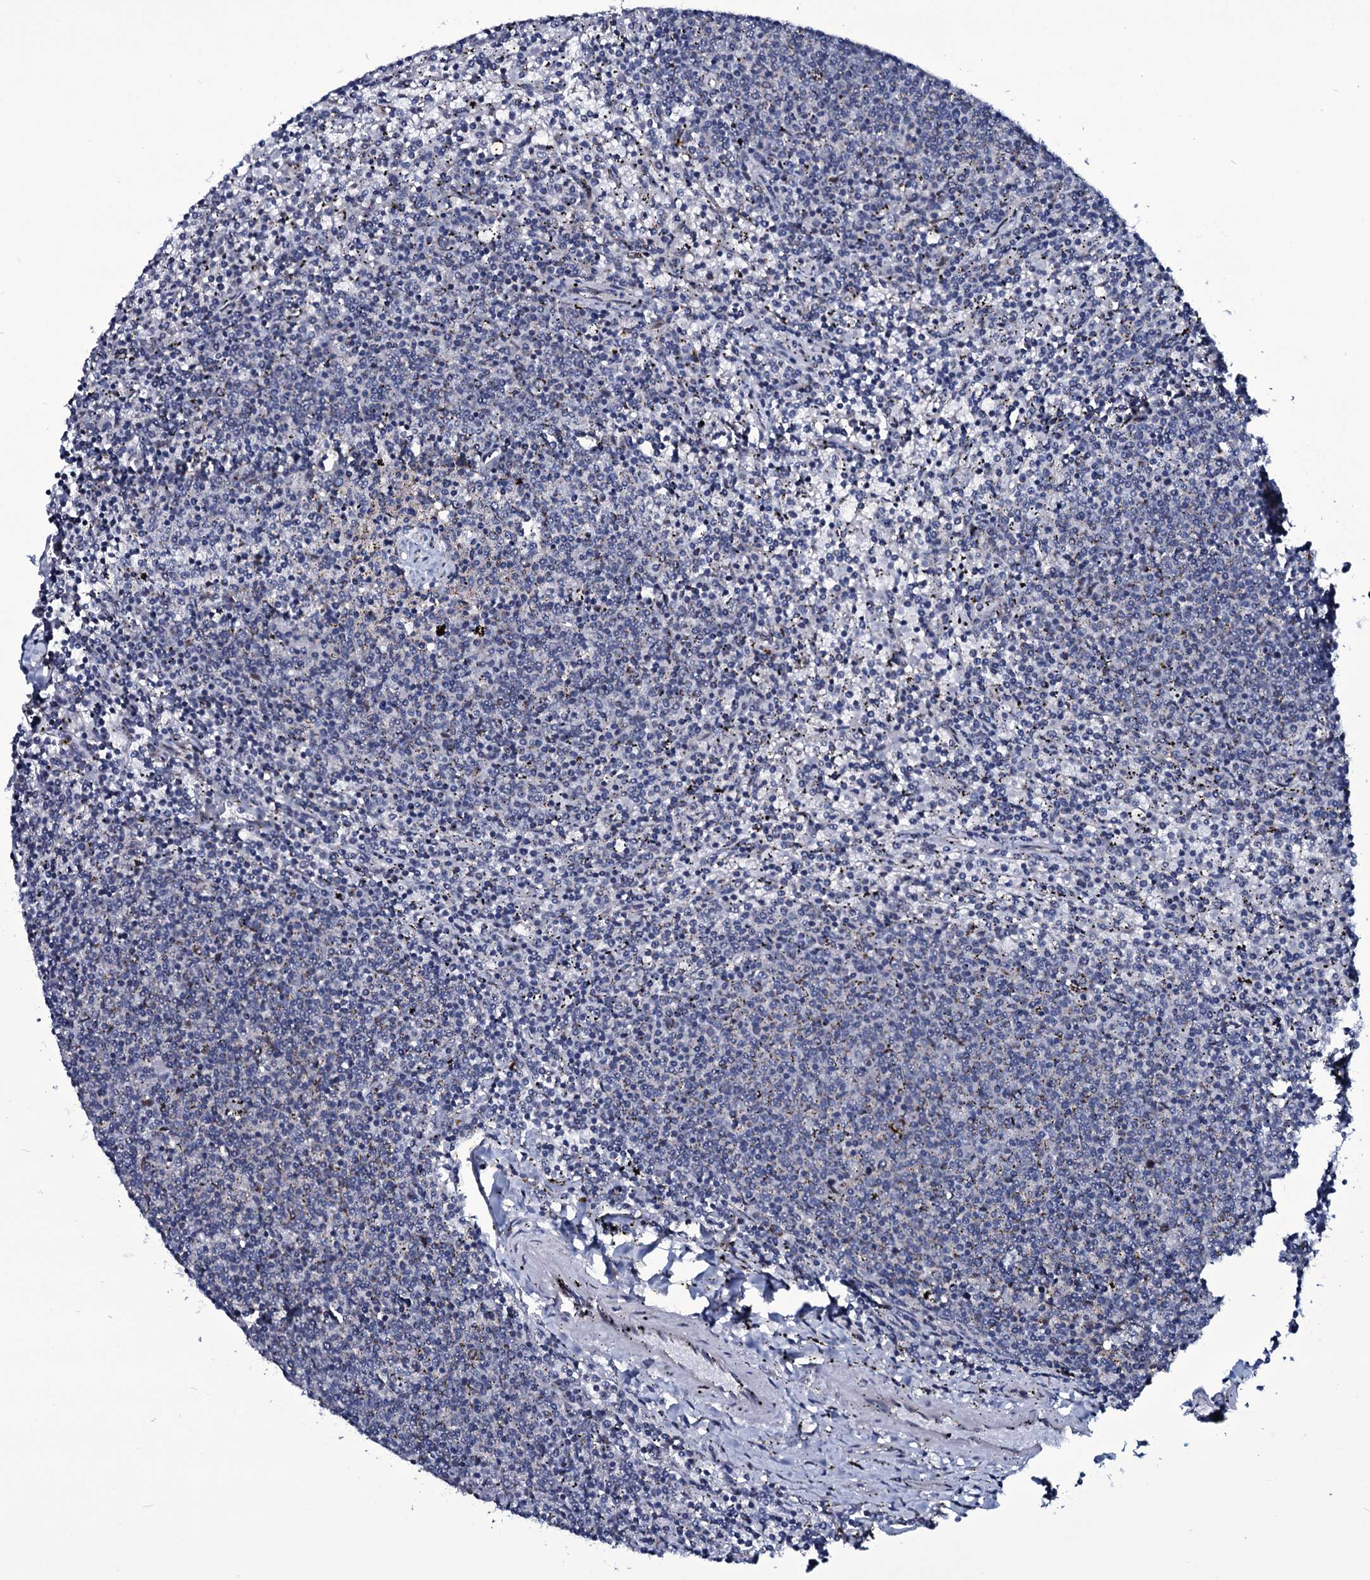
{"staining": {"intensity": "negative", "quantity": "none", "location": "none"}, "tissue": "lymphoma", "cell_type": "Tumor cells", "image_type": "cancer", "snomed": [{"axis": "morphology", "description": "Malignant lymphoma, non-Hodgkin's type, Low grade"}, {"axis": "topography", "description": "Spleen"}], "caption": "A micrograph of lymphoma stained for a protein demonstrates no brown staining in tumor cells. (IHC, brightfield microscopy, high magnification).", "gene": "WIPF3", "patient": {"sex": "female", "age": 50}}